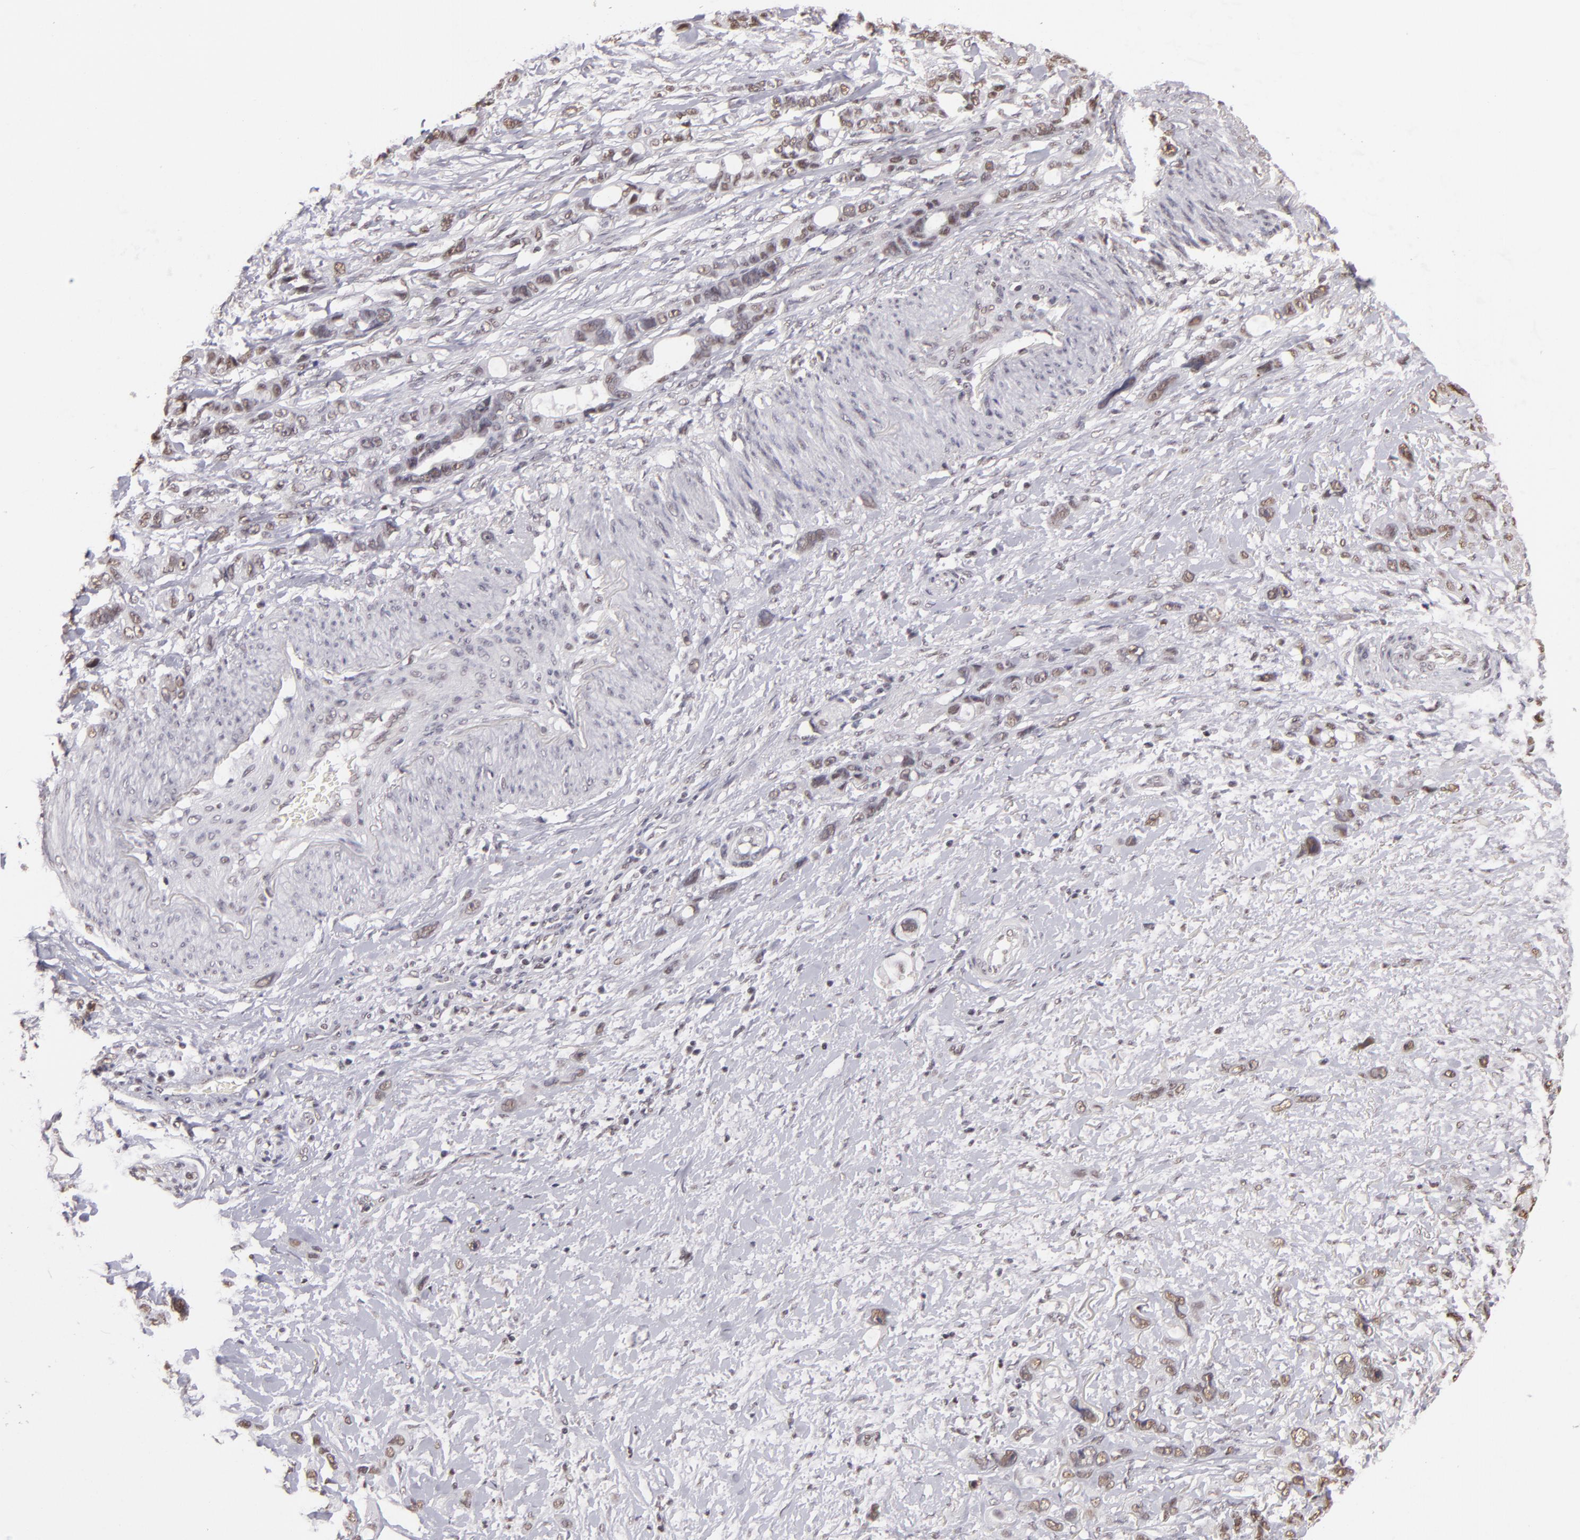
{"staining": {"intensity": "weak", "quantity": "<25%", "location": "nuclear"}, "tissue": "stomach cancer", "cell_type": "Tumor cells", "image_type": "cancer", "snomed": [{"axis": "morphology", "description": "Adenocarcinoma, NOS"}, {"axis": "topography", "description": "Stomach, upper"}], "caption": "Immunohistochemistry (IHC) photomicrograph of human stomach cancer (adenocarcinoma) stained for a protein (brown), which reveals no positivity in tumor cells. (DAB (3,3'-diaminobenzidine) immunohistochemistry with hematoxylin counter stain).", "gene": "INTS6", "patient": {"sex": "male", "age": 47}}